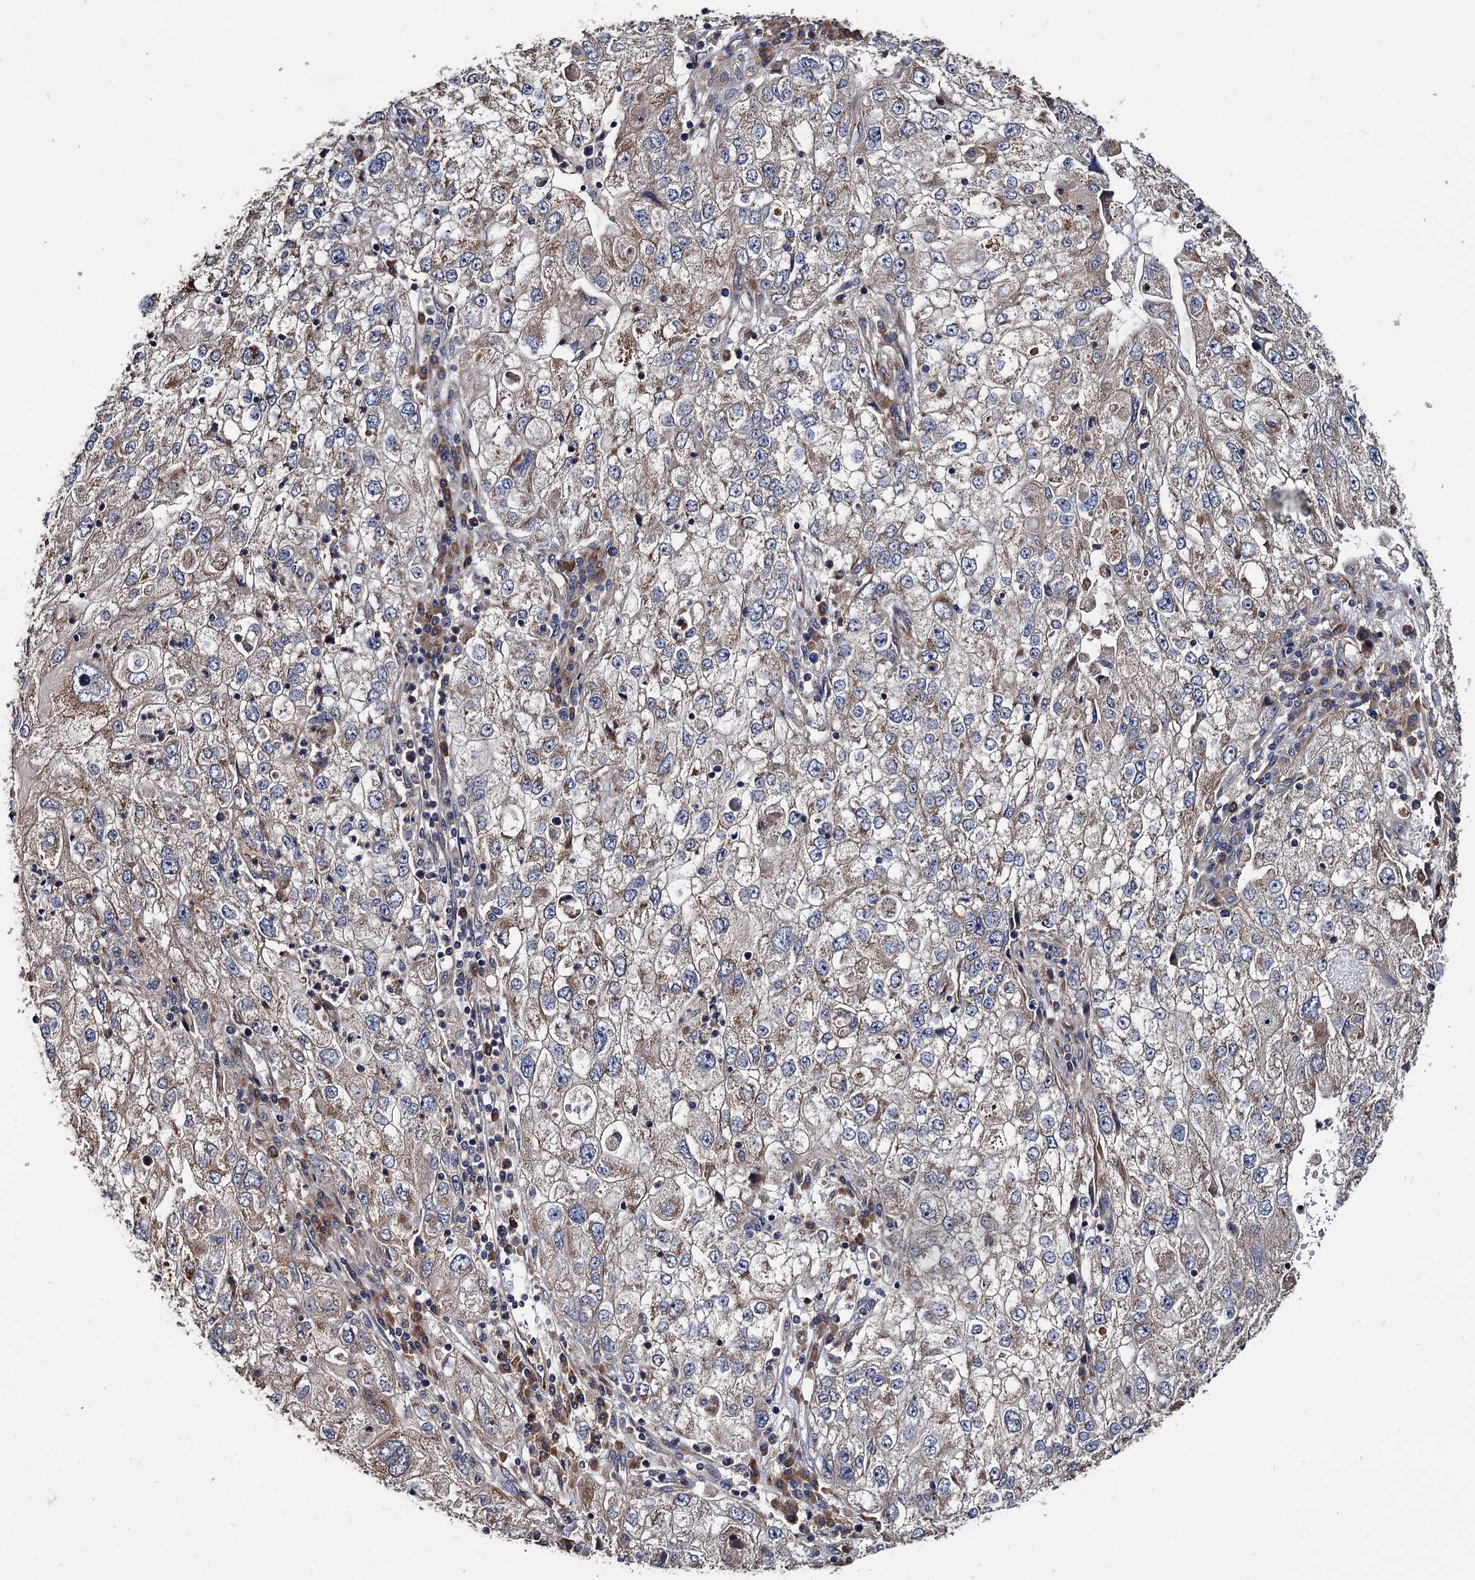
{"staining": {"intensity": "weak", "quantity": ">75%", "location": "cytoplasmic/membranous"}, "tissue": "endometrial cancer", "cell_type": "Tumor cells", "image_type": "cancer", "snomed": [{"axis": "morphology", "description": "Adenocarcinoma, NOS"}, {"axis": "topography", "description": "Endometrium"}], "caption": "DAB (3,3'-diaminobenzidine) immunohistochemical staining of endometrial adenocarcinoma reveals weak cytoplasmic/membranous protein staining in approximately >75% of tumor cells.", "gene": "RASSF1", "patient": {"sex": "female", "age": 49}}